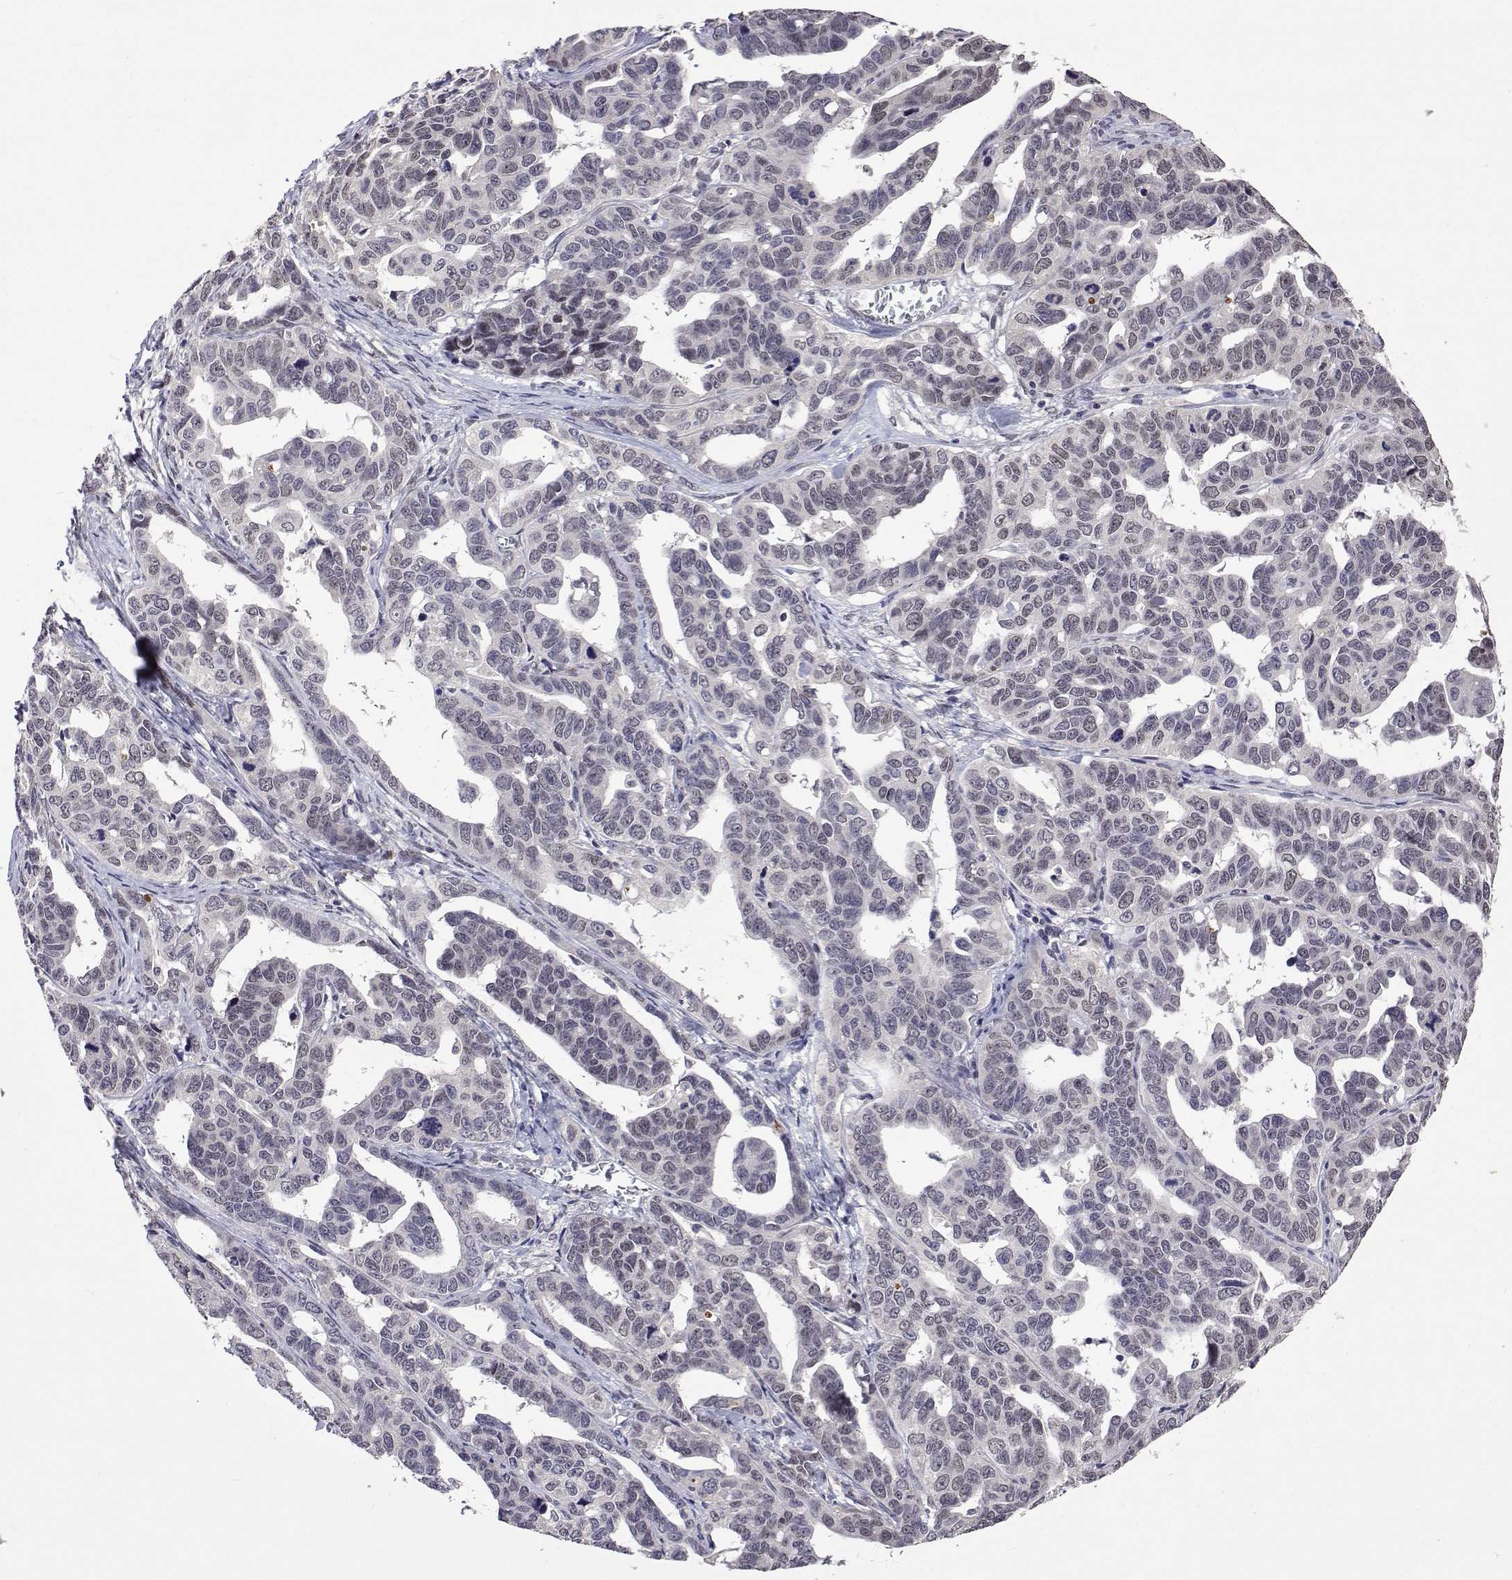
{"staining": {"intensity": "negative", "quantity": "none", "location": "none"}, "tissue": "ovarian cancer", "cell_type": "Tumor cells", "image_type": "cancer", "snomed": [{"axis": "morphology", "description": "Cystadenocarcinoma, serous, NOS"}, {"axis": "topography", "description": "Ovary"}], "caption": "This micrograph is of ovarian serous cystadenocarcinoma stained with immunohistochemistry (IHC) to label a protein in brown with the nuclei are counter-stained blue. There is no staining in tumor cells.", "gene": "HNRNPA0", "patient": {"sex": "female", "age": 69}}